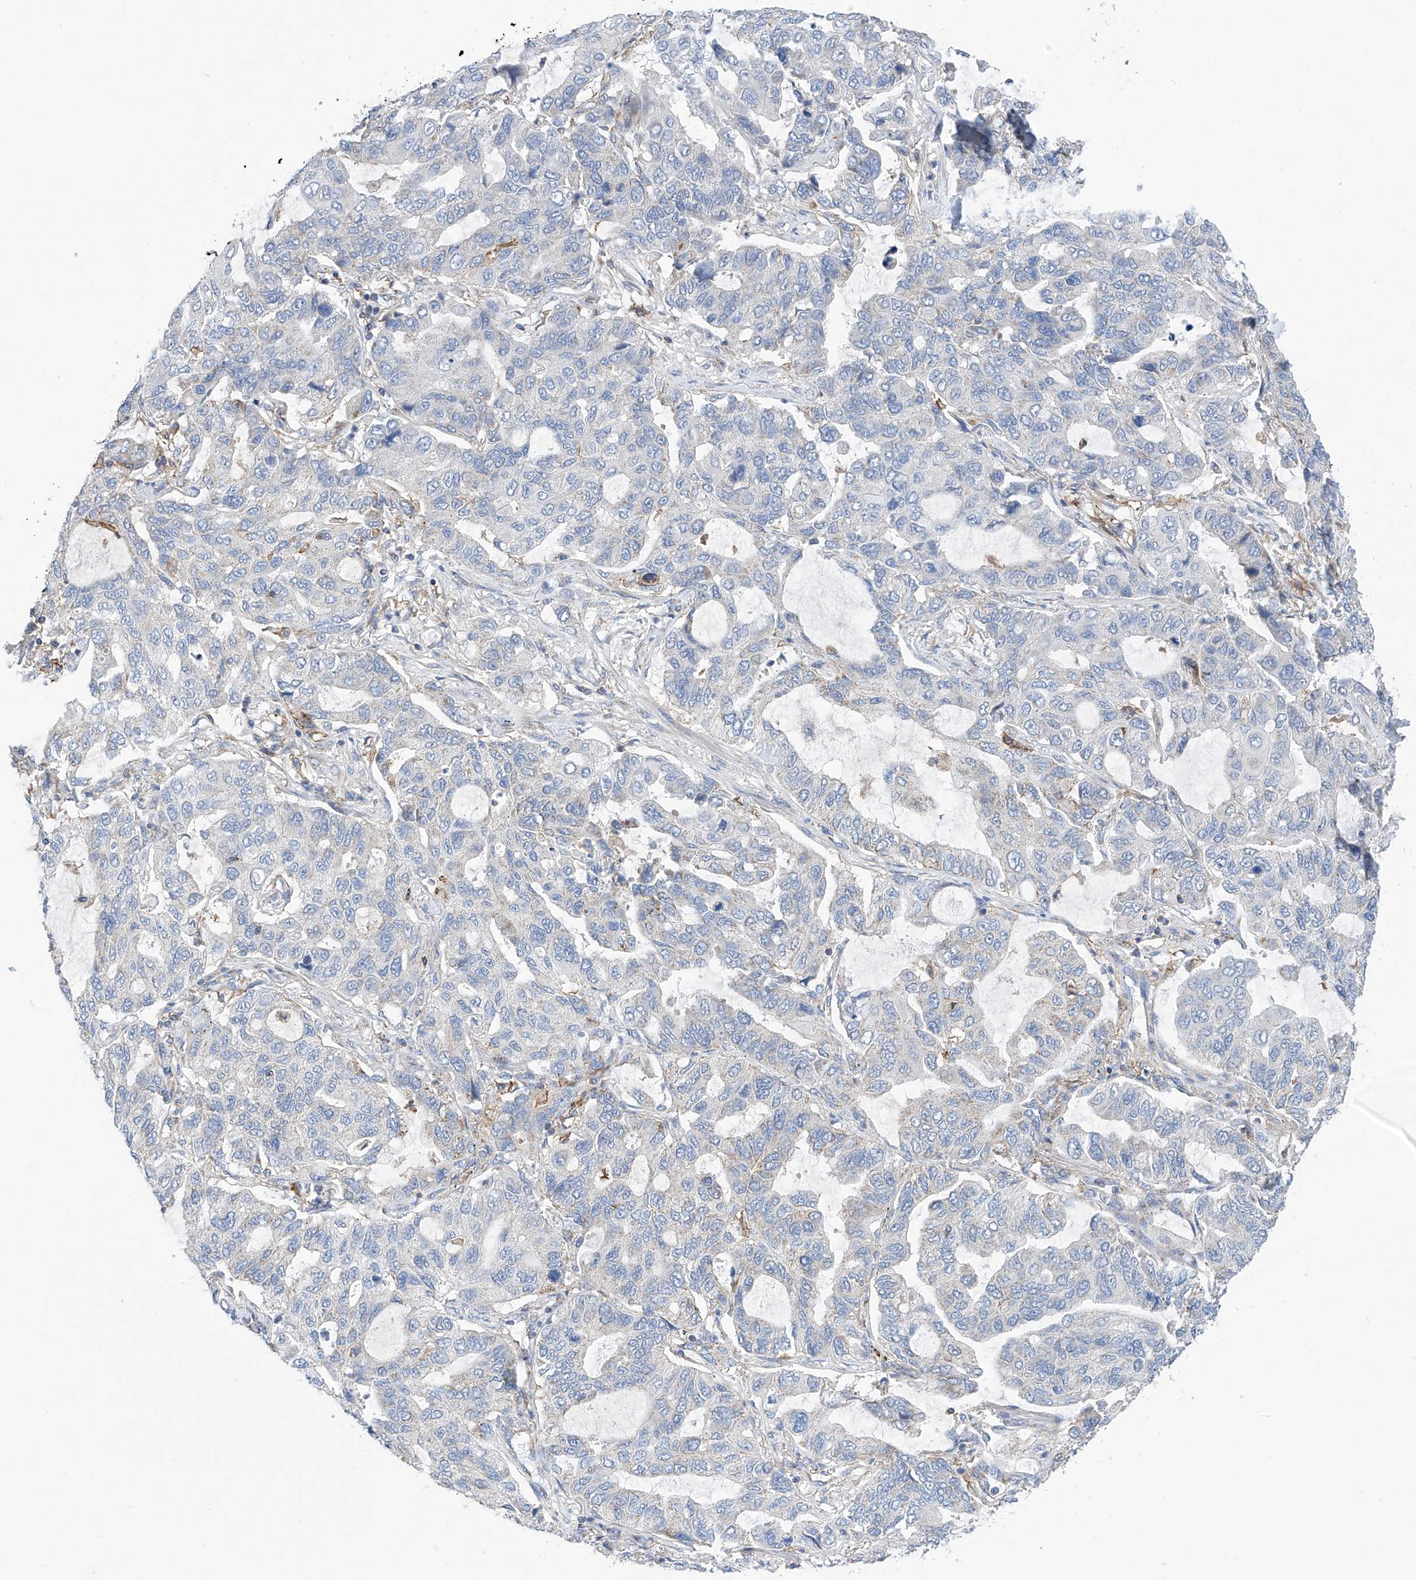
{"staining": {"intensity": "negative", "quantity": "none", "location": "none"}, "tissue": "lung cancer", "cell_type": "Tumor cells", "image_type": "cancer", "snomed": [{"axis": "morphology", "description": "Adenocarcinoma, NOS"}, {"axis": "topography", "description": "Lung"}], "caption": "The histopathology image displays no significant staining in tumor cells of lung cancer (adenocarcinoma).", "gene": "P2RX7", "patient": {"sex": "male", "age": 64}}